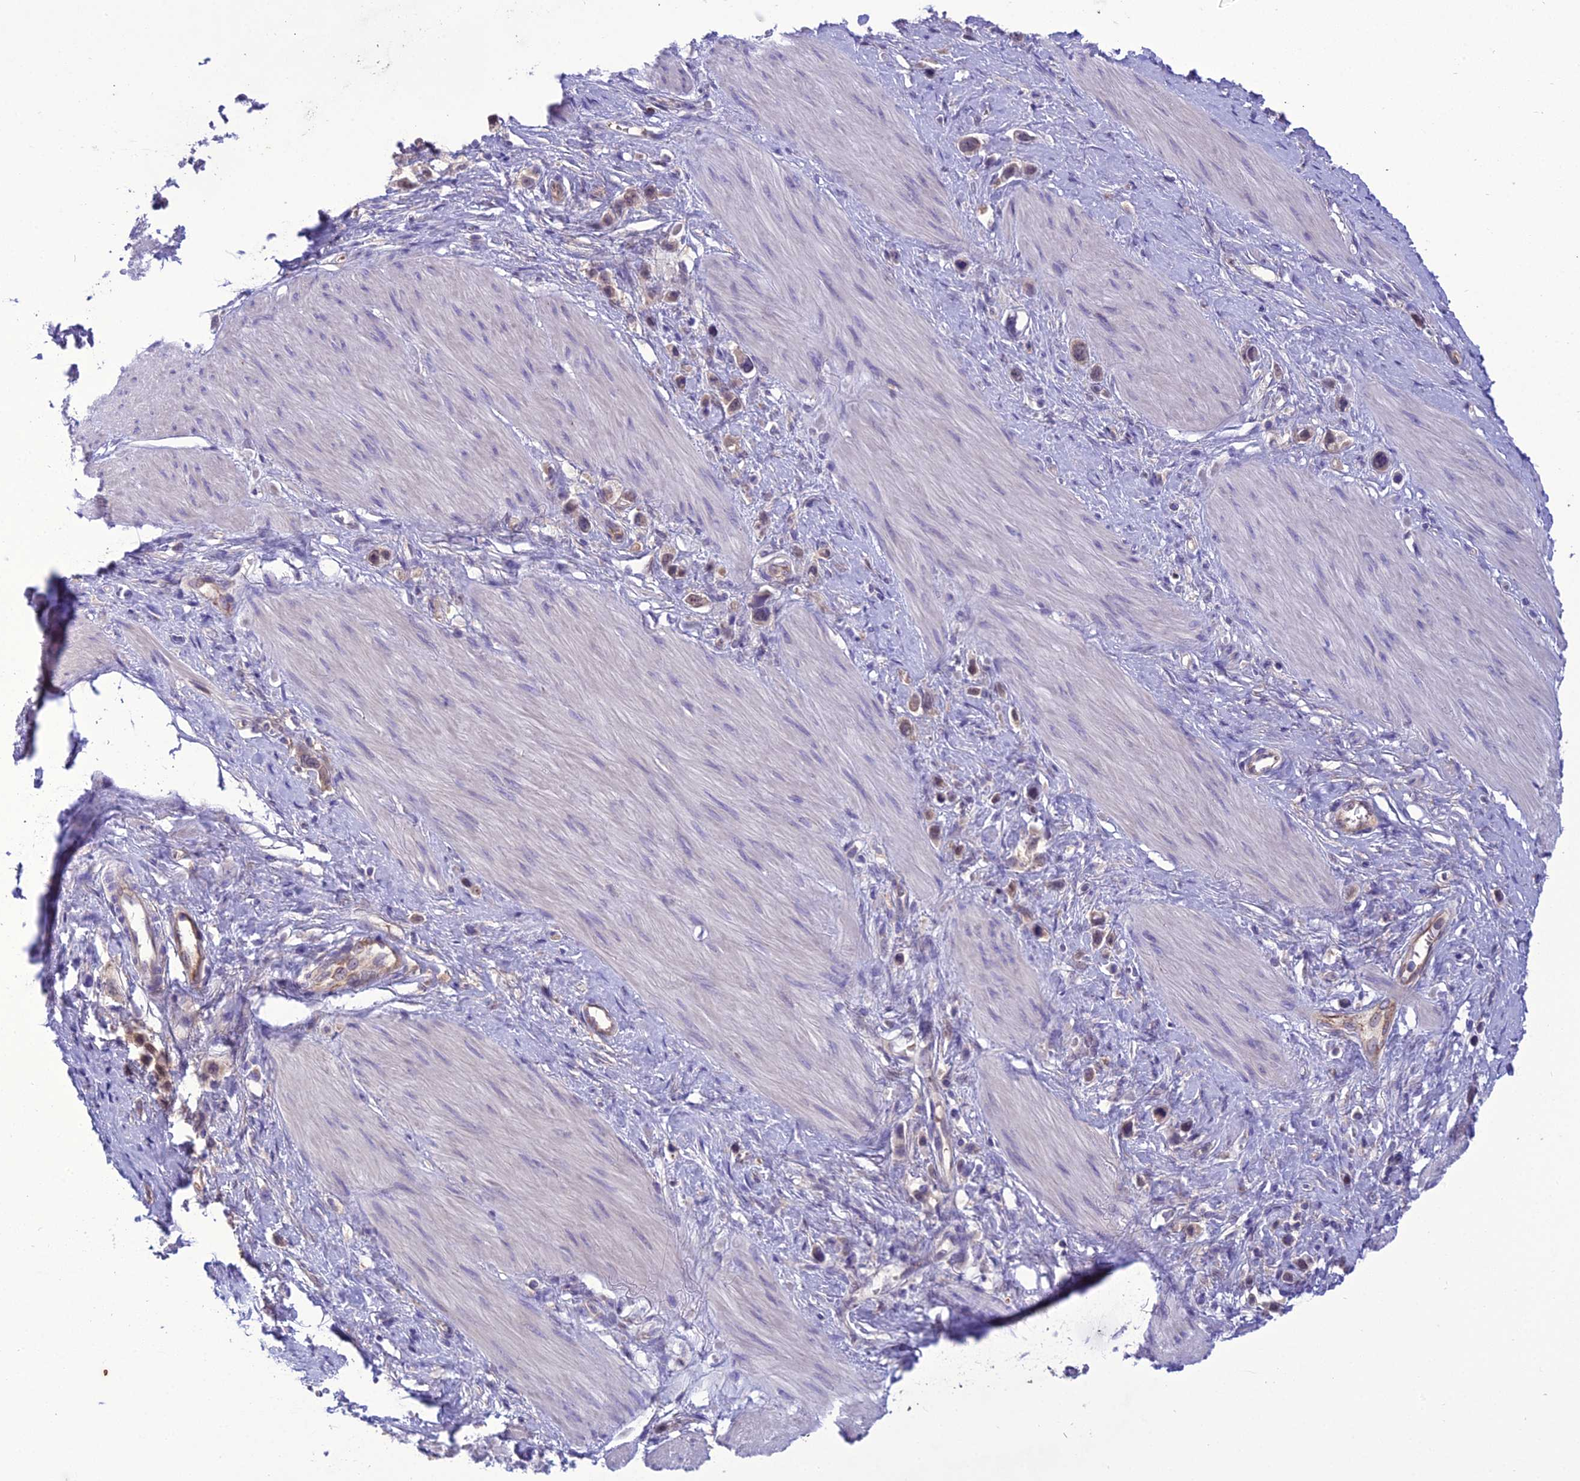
{"staining": {"intensity": "weak", "quantity": ">75%", "location": "cytoplasmic/membranous"}, "tissue": "stomach cancer", "cell_type": "Tumor cells", "image_type": "cancer", "snomed": [{"axis": "morphology", "description": "Adenocarcinoma, NOS"}, {"axis": "topography", "description": "Stomach"}], "caption": "IHC micrograph of stomach cancer stained for a protein (brown), which demonstrates low levels of weak cytoplasmic/membranous staining in approximately >75% of tumor cells.", "gene": "BORCS6", "patient": {"sex": "female", "age": 65}}